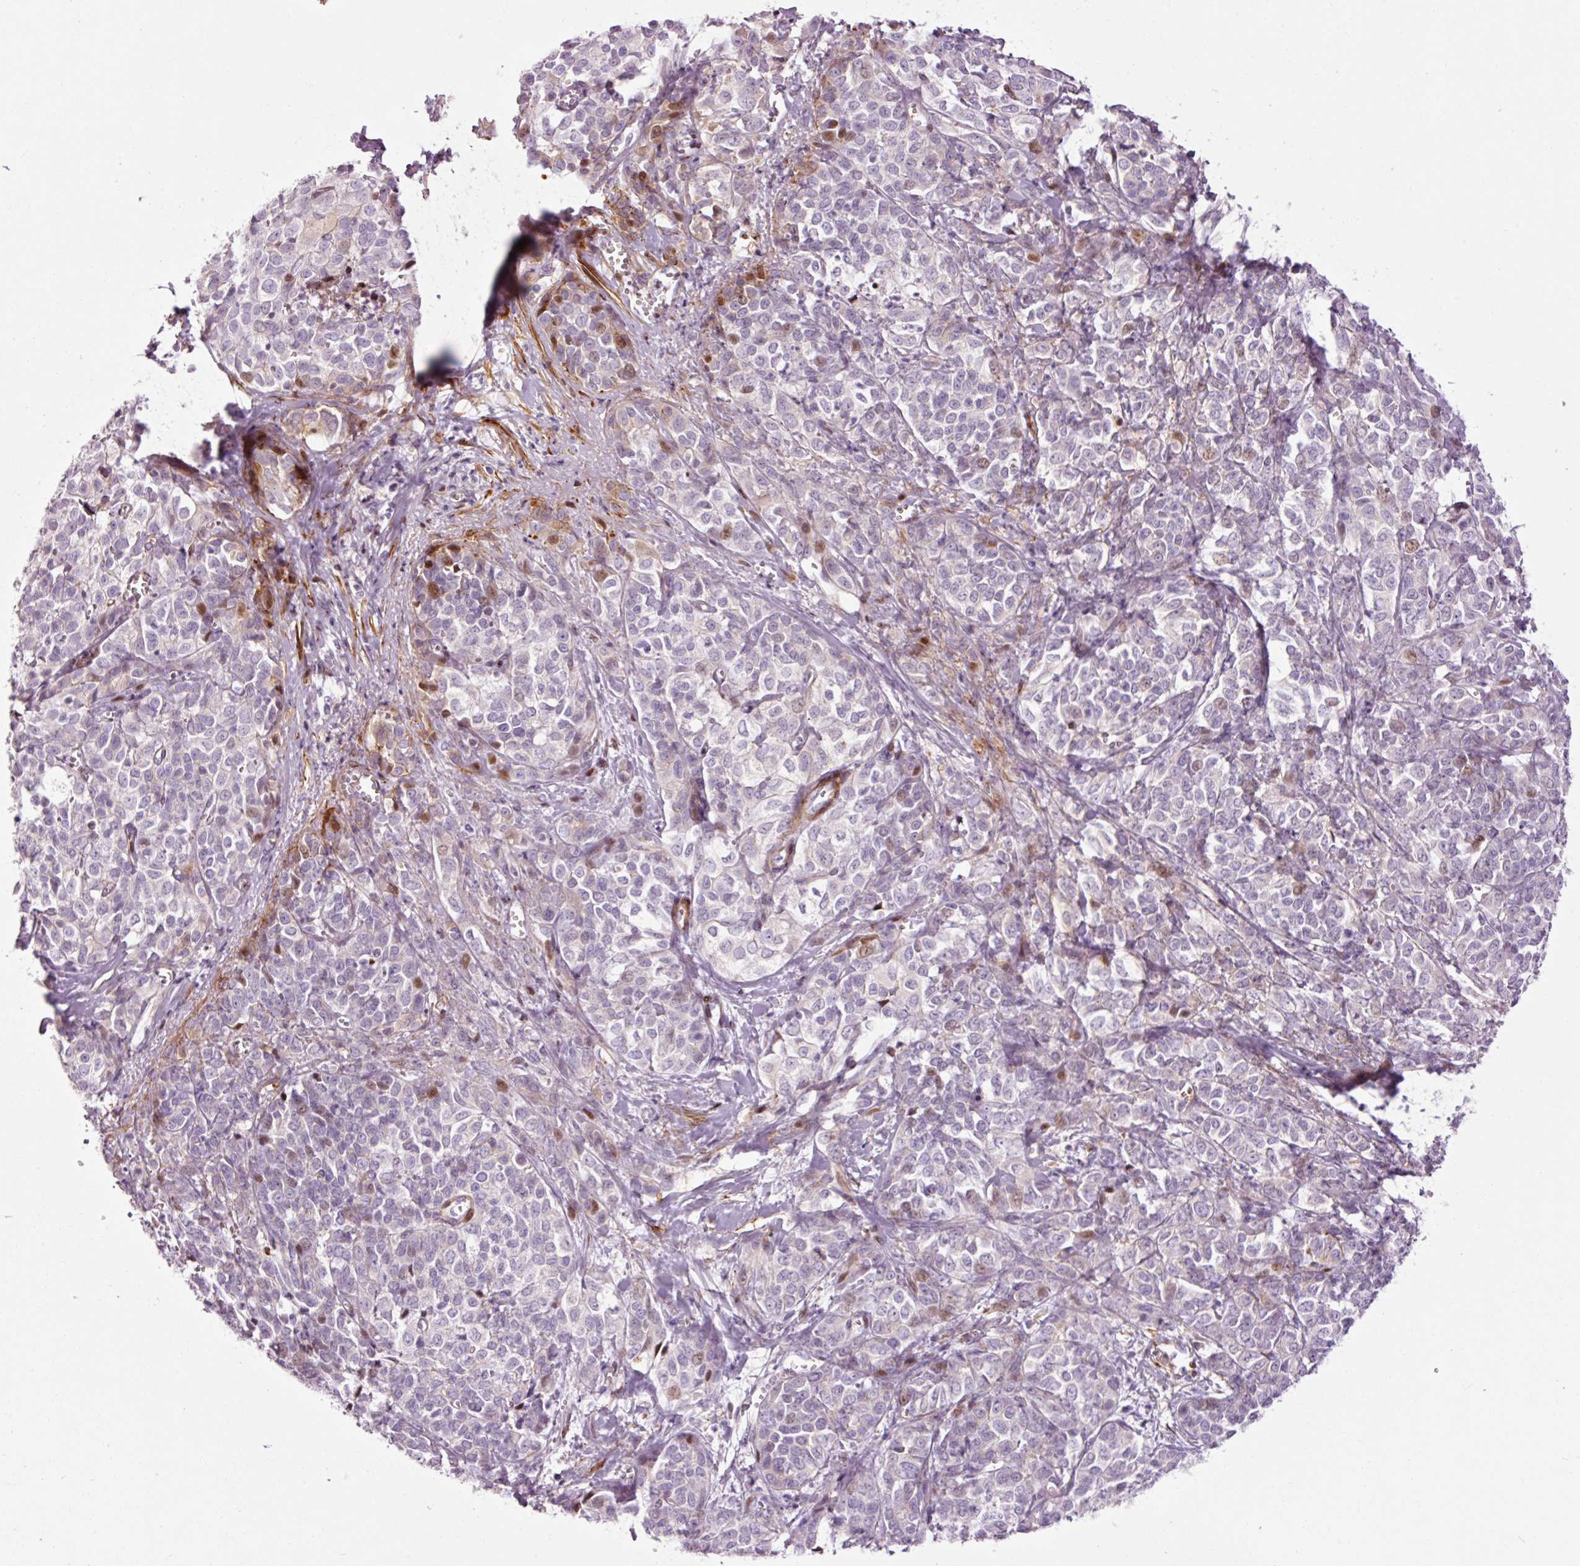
{"staining": {"intensity": "weak", "quantity": "<25%", "location": "cytoplasmic/membranous,nuclear"}, "tissue": "liver cancer", "cell_type": "Tumor cells", "image_type": "cancer", "snomed": [{"axis": "morphology", "description": "Cholangiocarcinoma"}, {"axis": "topography", "description": "Liver"}], "caption": "This is a histopathology image of IHC staining of liver cancer (cholangiocarcinoma), which shows no positivity in tumor cells.", "gene": "ANKRD20A1", "patient": {"sex": "female", "age": 77}}